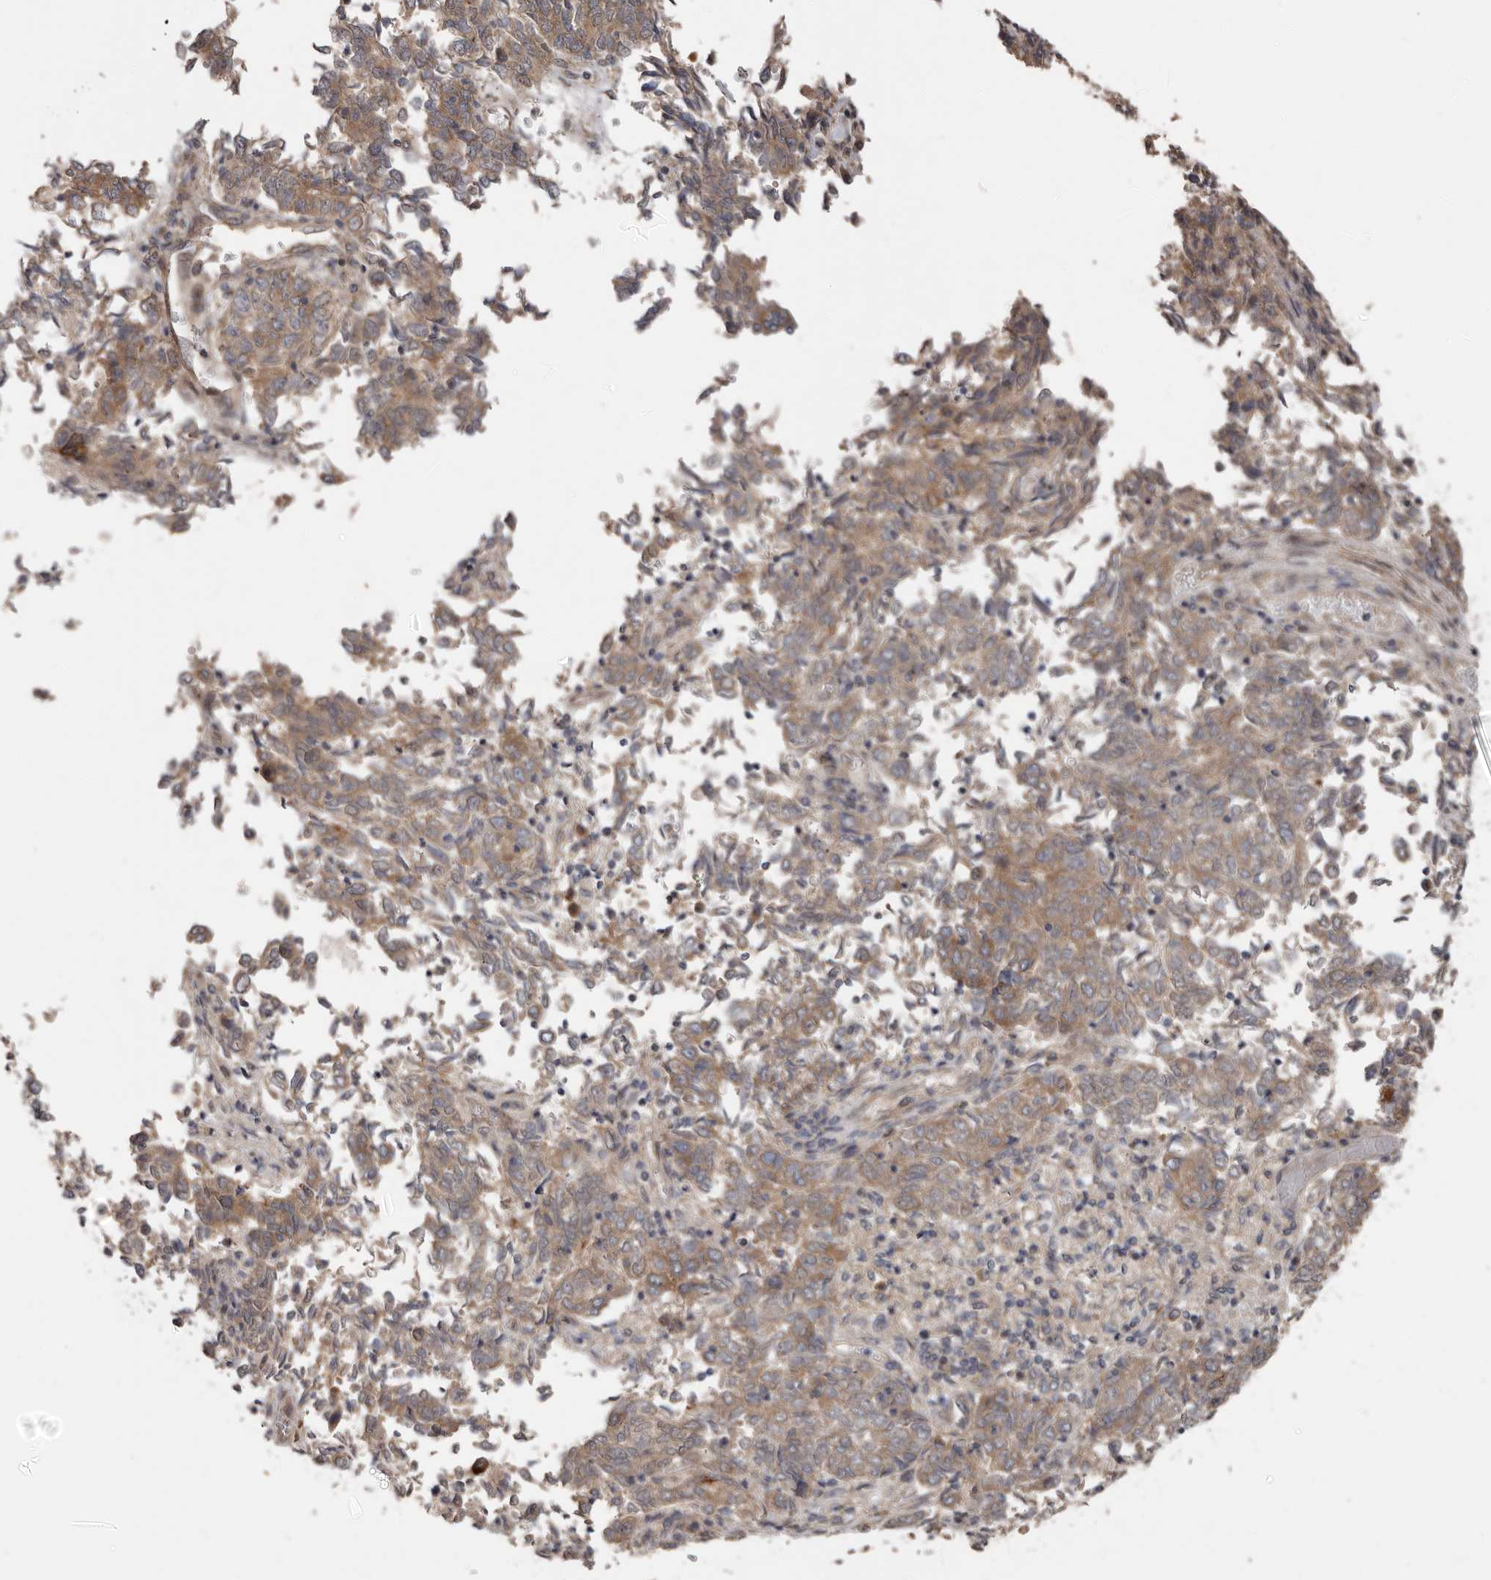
{"staining": {"intensity": "moderate", "quantity": ">75%", "location": "cytoplasmic/membranous"}, "tissue": "endometrial cancer", "cell_type": "Tumor cells", "image_type": "cancer", "snomed": [{"axis": "morphology", "description": "Adenocarcinoma, NOS"}, {"axis": "topography", "description": "Endometrium"}], "caption": "The photomicrograph reveals immunohistochemical staining of endometrial adenocarcinoma. There is moderate cytoplasmic/membranous expression is seen in approximately >75% of tumor cells. Ihc stains the protein of interest in brown and the nuclei are stained blue.", "gene": "CHML", "patient": {"sex": "female", "age": 80}}